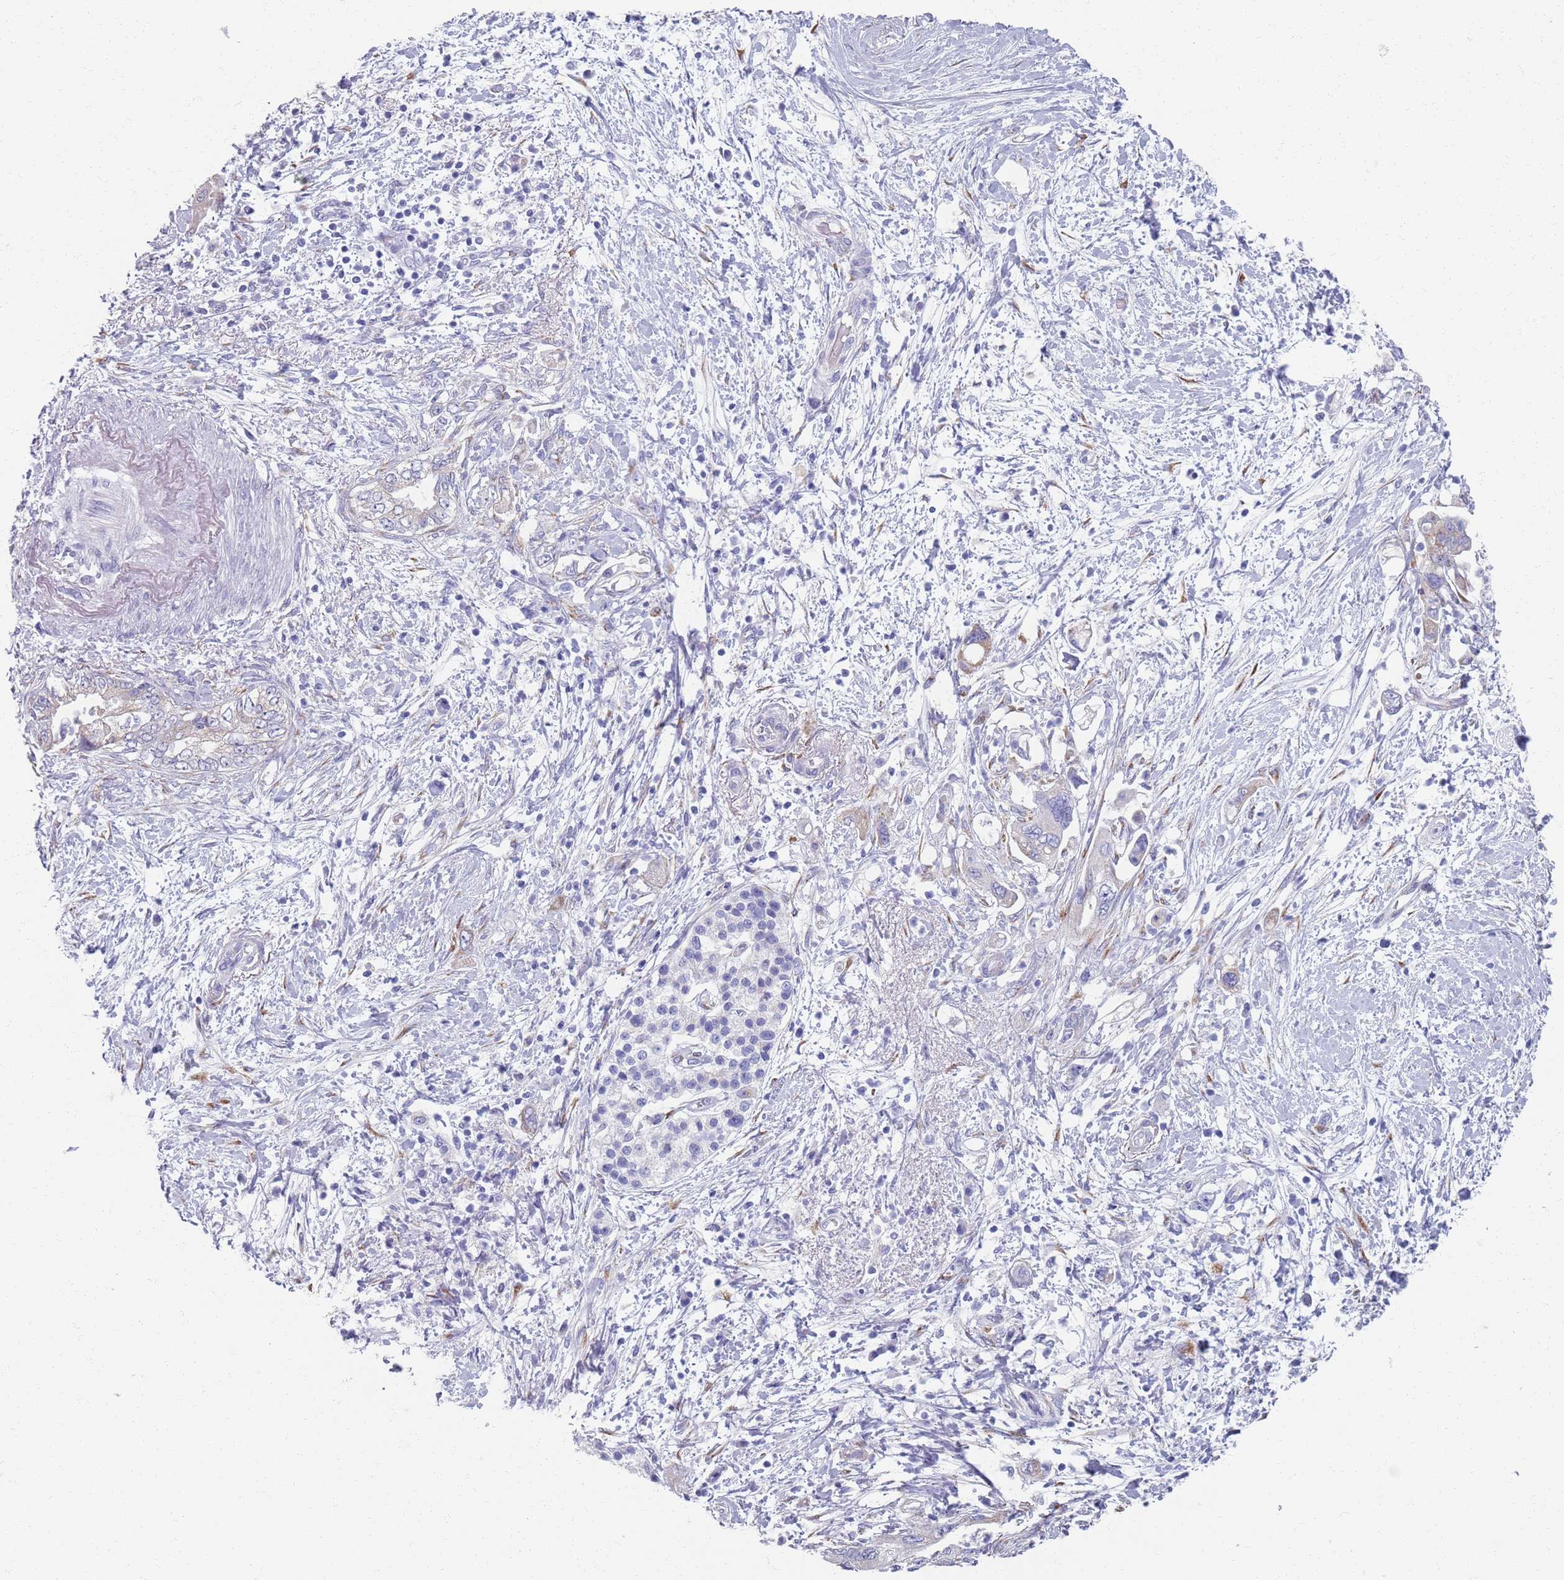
{"staining": {"intensity": "negative", "quantity": "none", "location": "none"}, "tissue": "pancreatic cancer", "cell_type": "Tumor cells", "image_type": "cancer", "snomed": [{"axis": "morphology", "description": "Adenocarcinoma, NOS"}, {"axis": "topography", "description": "Pancreas"}], "caption": "Immunohistochemistry (IHC) micrograph of neoplastic tissue: human pancreatic adenocarcinoma stained with DAB (3,3'-diaminobenzidine) displays no significant protein positivity in tumor cells. The staining was performed using DAB (3,3'-diaminobenzidine) to visualize the protein expression in brown, while the nuclei were stained in blue with hematoxylin (Magnification: 20x).", "gene": "PLOD1", "patient": {"sex": "female", "age": 73}}